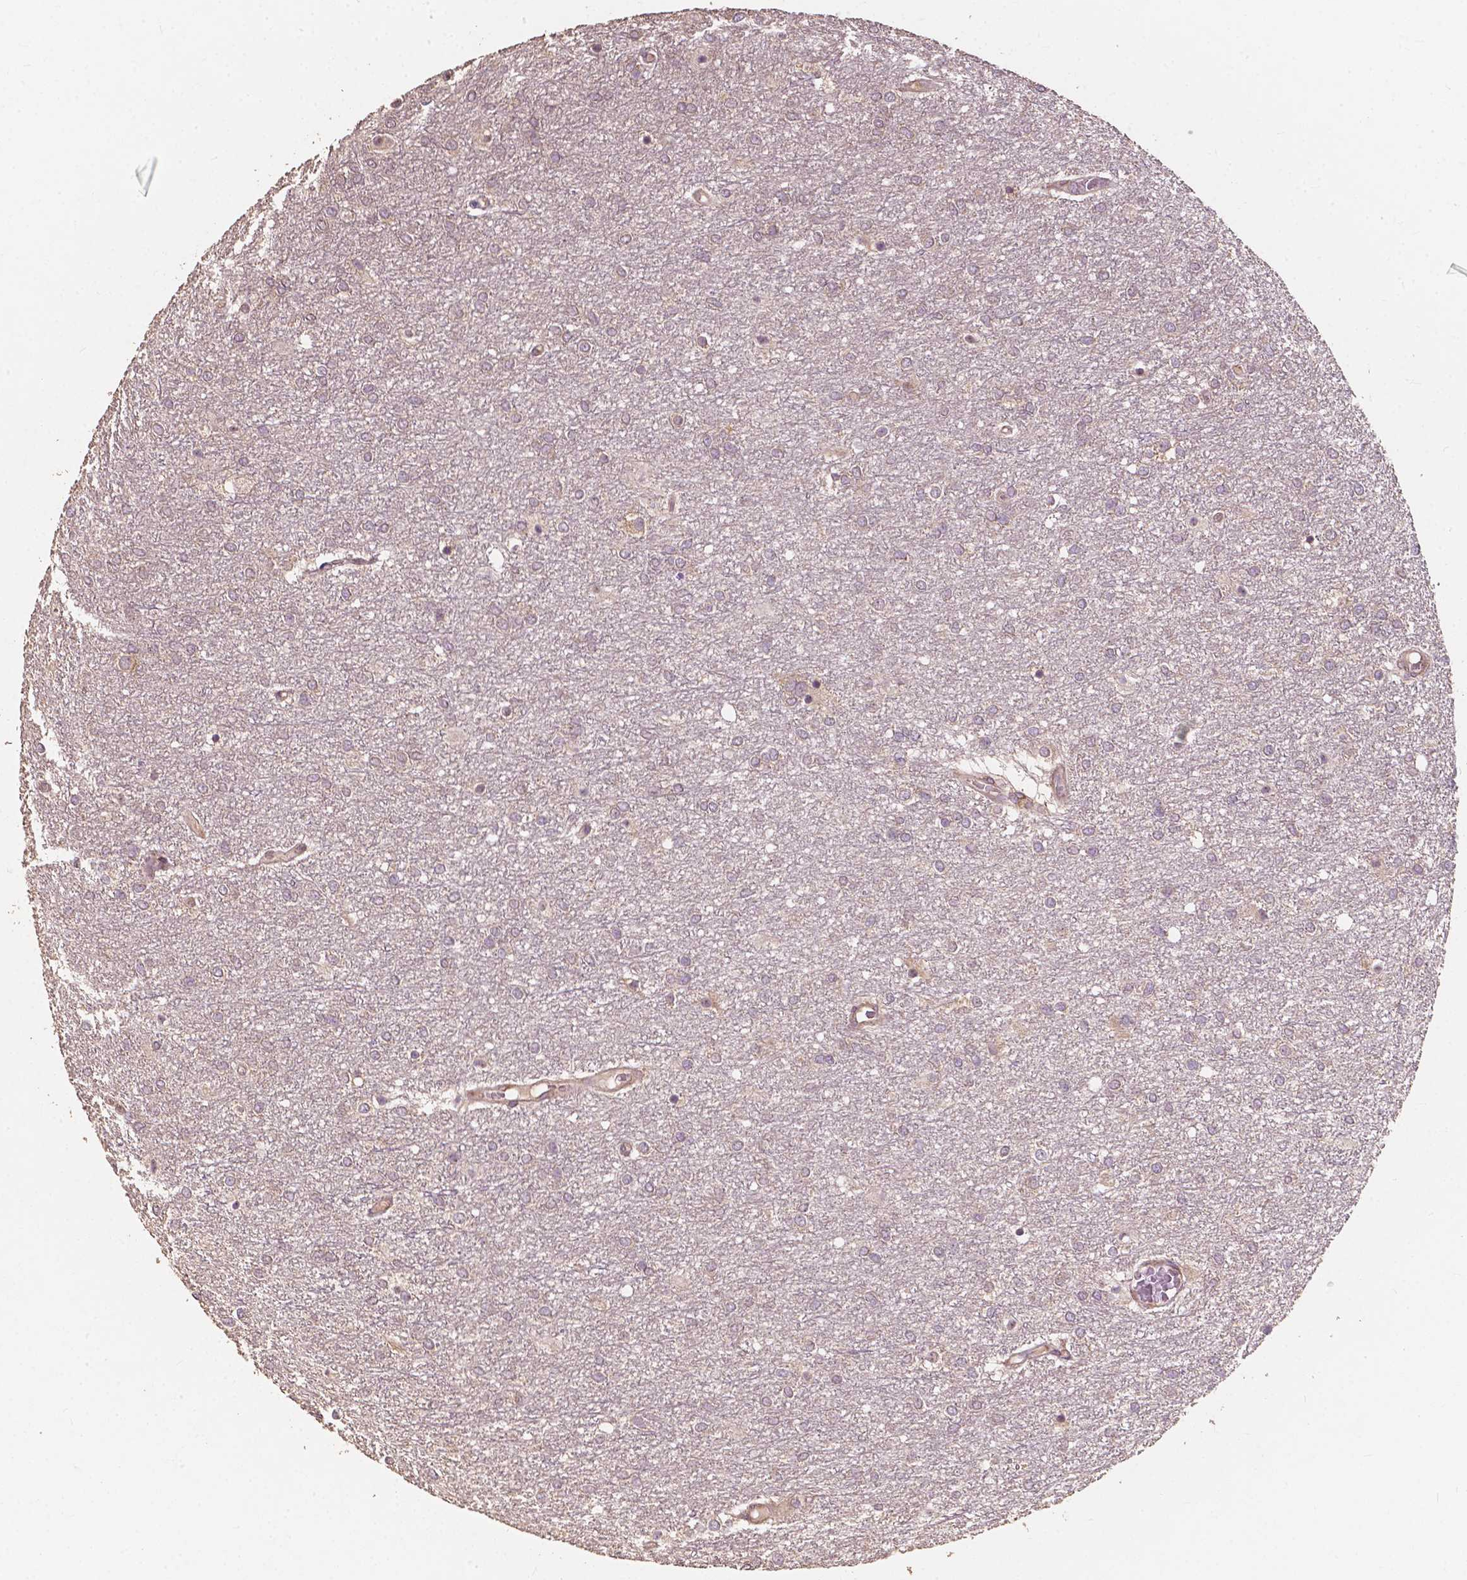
{"staining": {"intensity": "negative", "quantity": "none", "location": "none"}, "tissue": "glioma", "cell_type": "Tumor cells", "image_type": "cancer", "snomed": [{"axis": "morphology", "description": "Glioma, malignant, High grade"}, {"axis": "topography", "description": "Brain"}], "caption": "Glioma stained for a protein using immunohistochemistry (IHC) demonstrates no positivity tumor cells.", "gene": "G3BP1", "patient": {"sex": "female", "age": 61}}